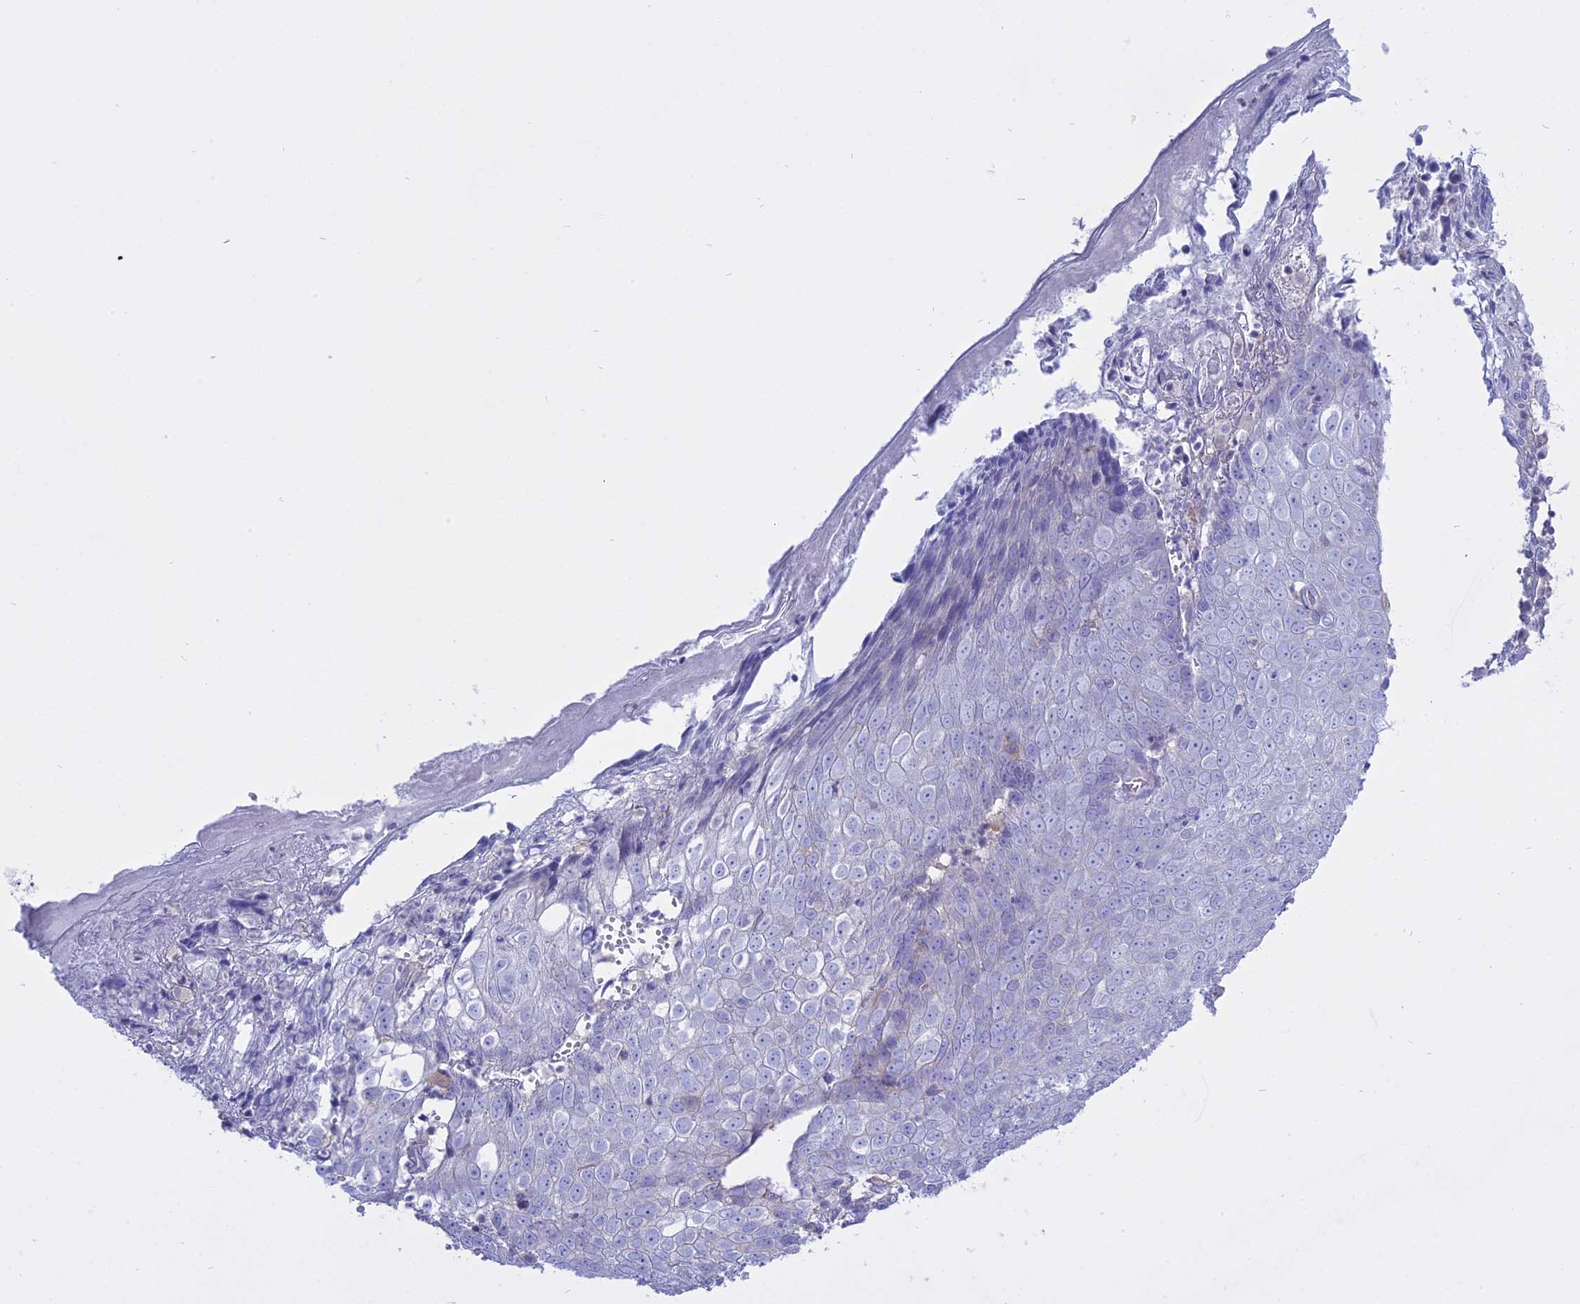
{"staining": {"intensity": "negative", "quantity": "none", "location": "none"}, "tissue": "skin cancer", "cell_type": "Tumor cells", "image_type": "cancer", "snomed": [{"axis": "morphology", "description": "Squamous cell carcinoma, NOS"}, {"axis": "topography", "description": "Skin"}], "caption": "Photomicrograph shows no significant protein positivity in tumor cells of skin squamous cell carcinoma. (DAB IHC visualized using brightfield microscopy, high magnification).", "gene": "AHCYL1", "patient": {"sex": "male", "age": 71}}